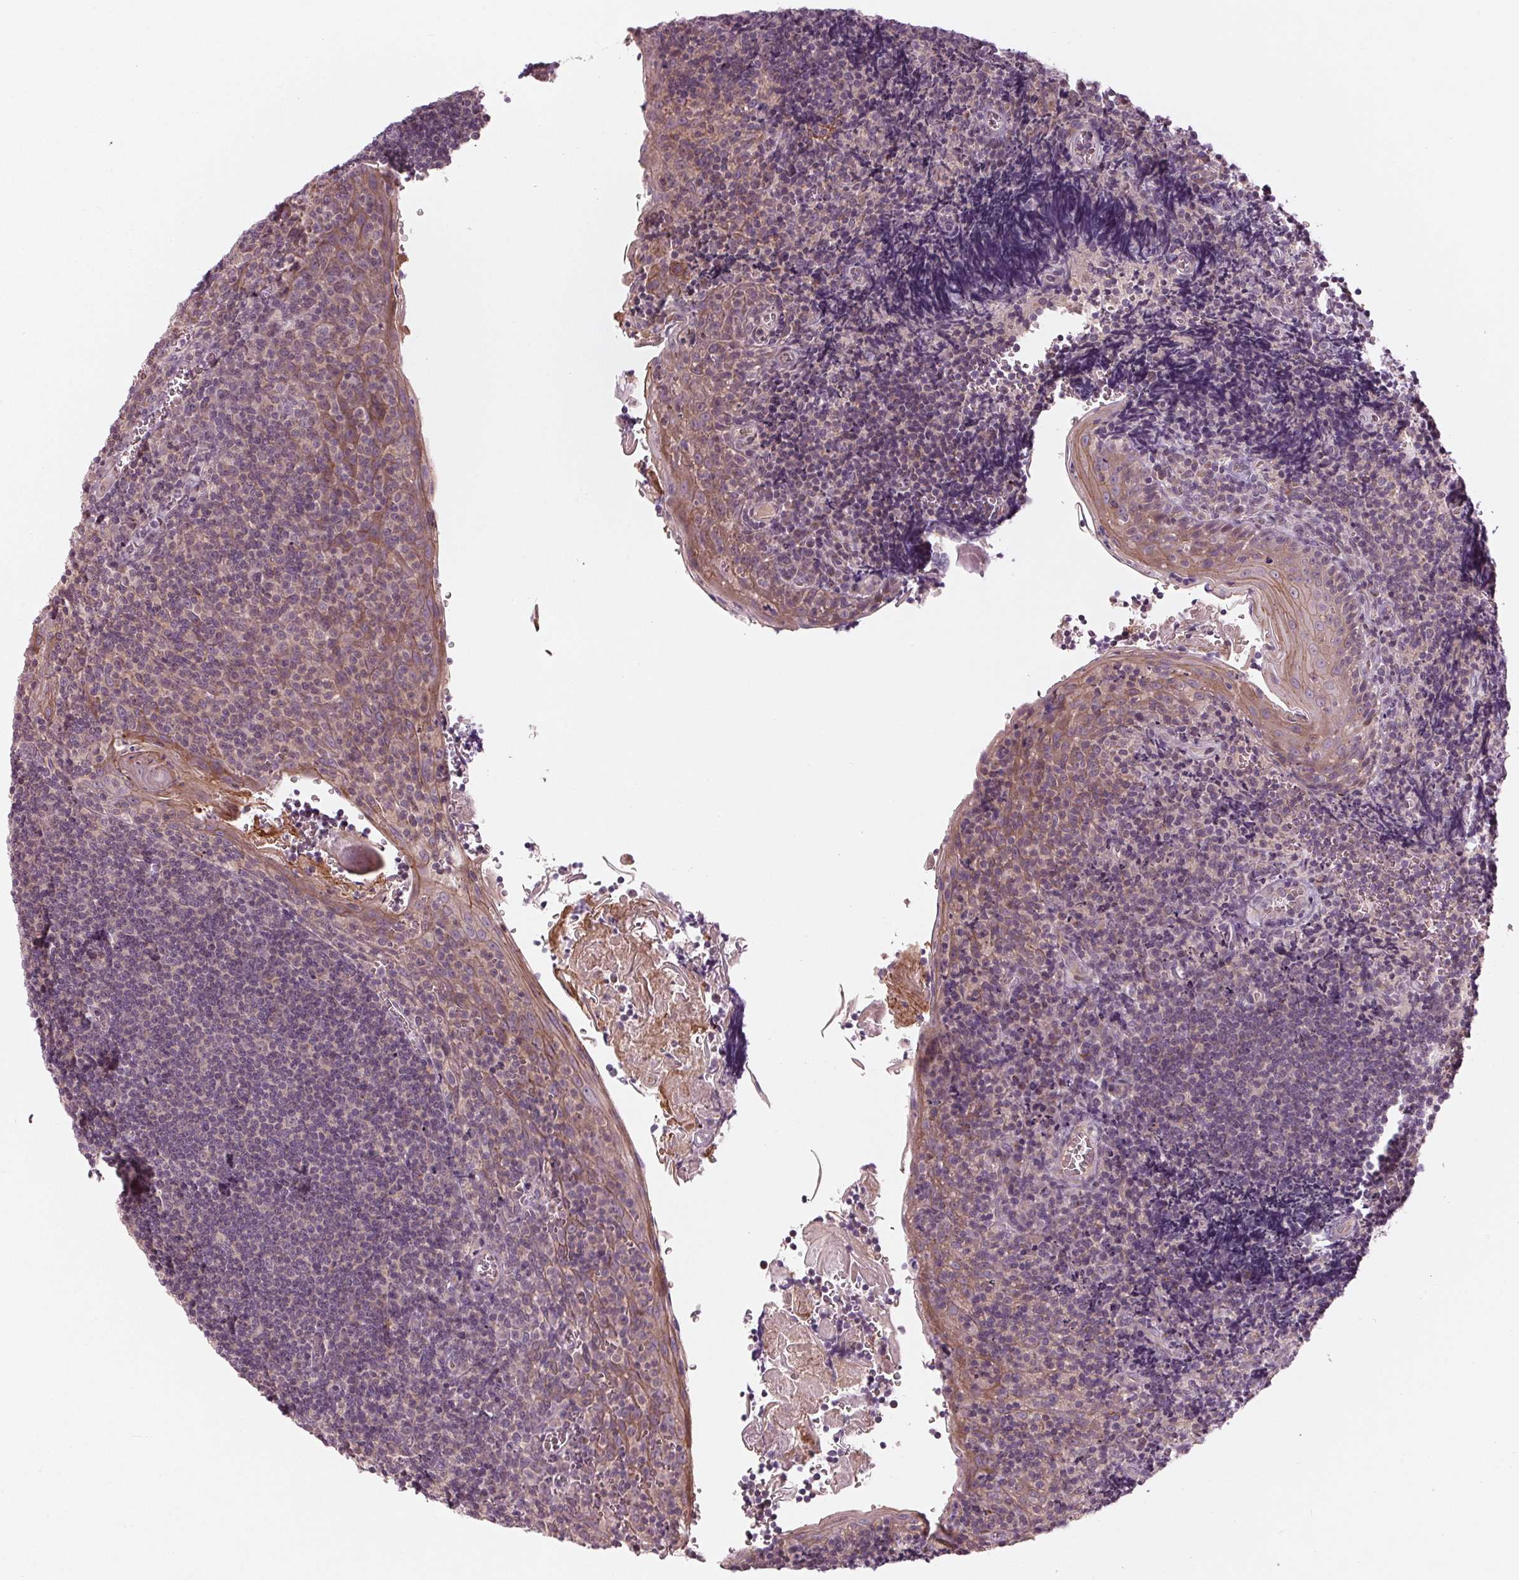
{"staining": {"intensity": "negative", "quantity": "none", "location": "none"}, "tissue": "tonsil", "cell_type": "Germinal center cells", "image_type": "normal", "snomed": [{"axis": "morphology", "description": "Normal tissue, NOS"}, {"axis": "morphology", "description": "Inflammation, NOS"}, {"axis": "topography", "description": "Tonsil"}], "caption": "This is an immunohistochemistry (IHC) image of normal tonsil. There is no staining in germinal center cells.", "gene": "ZNF605", "patient": {"sex": "female", "age": 31}}